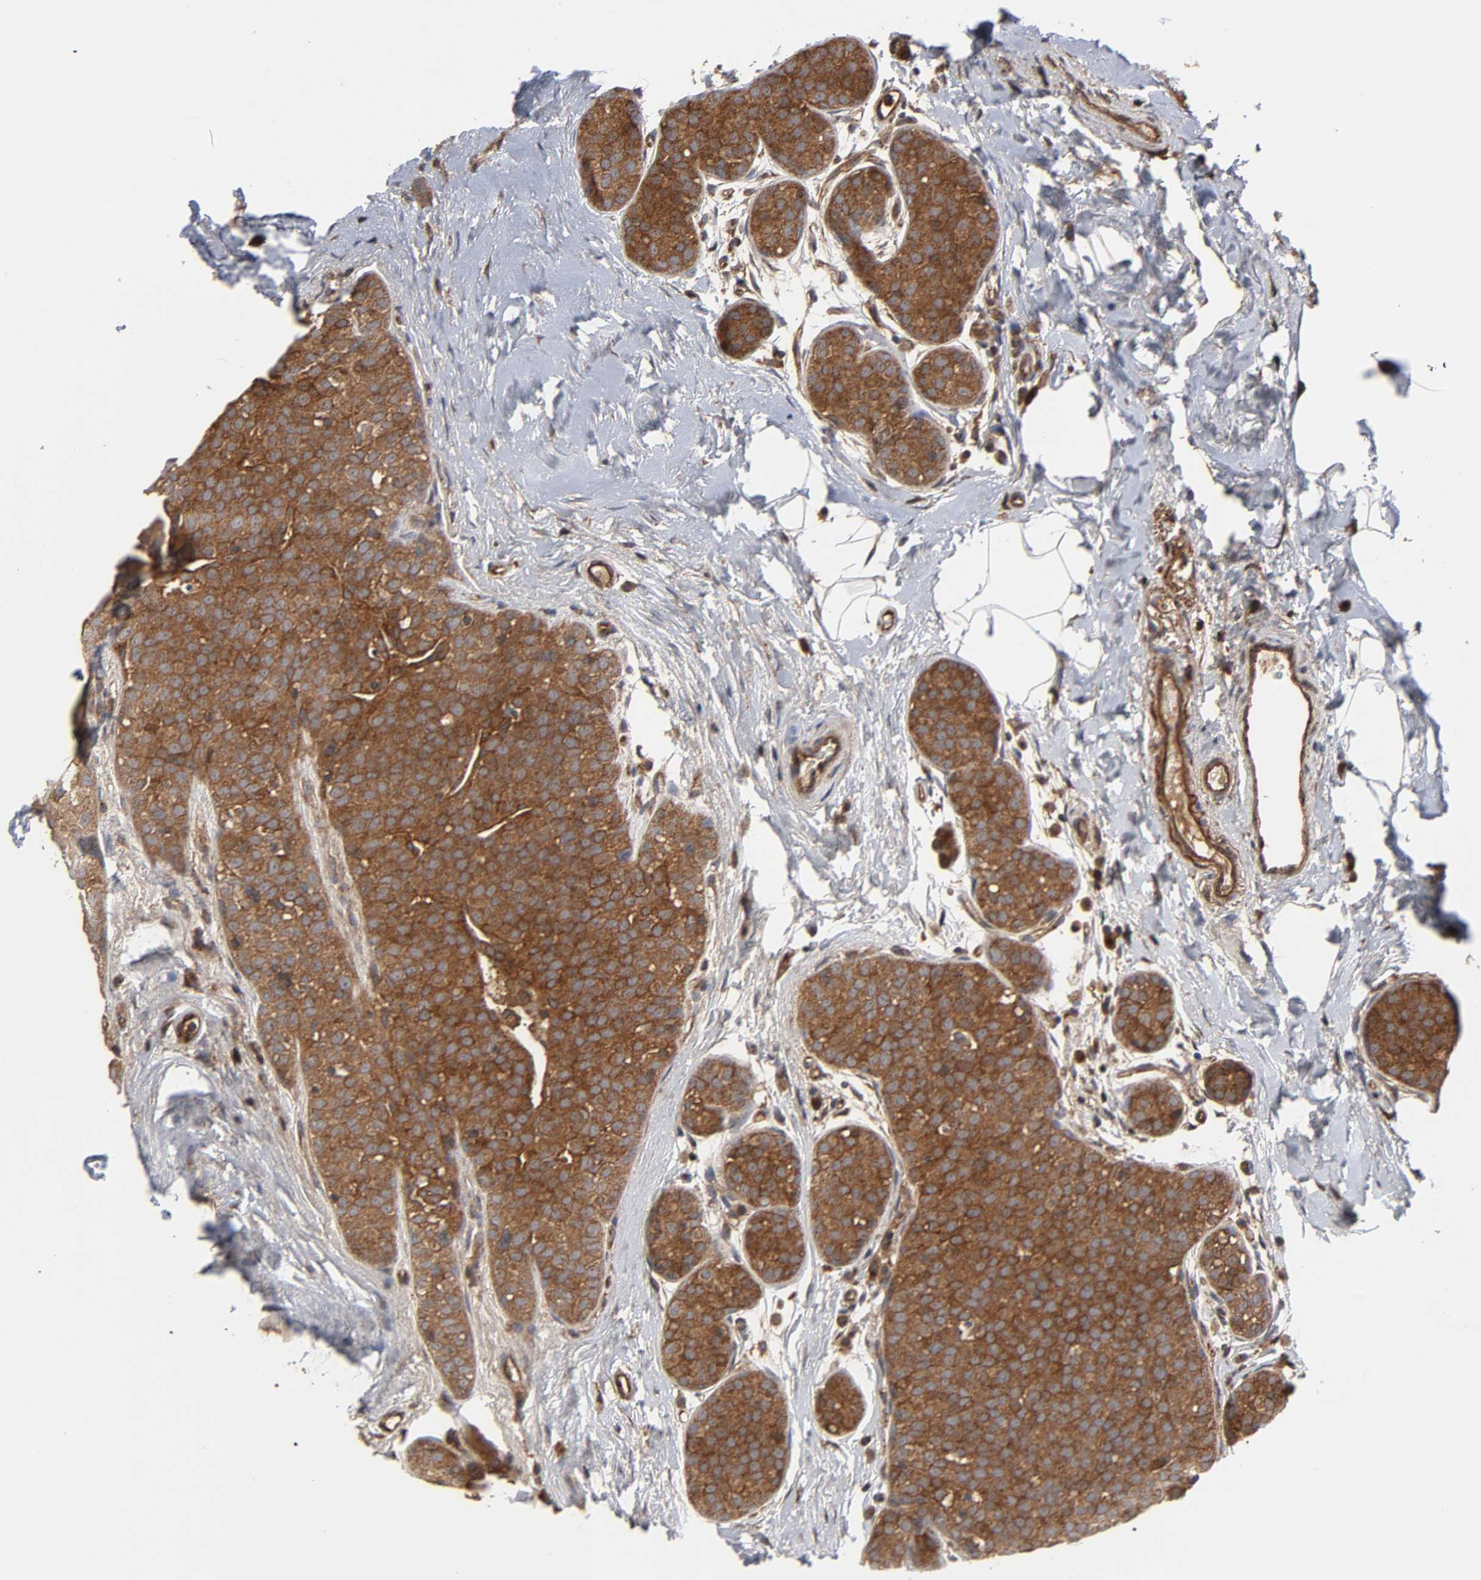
{"staining": {"intensity": "strong", "quantity": ">75%", "location": "cytoplasmic/membranous"}, "tissue": "breast cancer", "cell_type": "Tumor cells", "image_type": "cancer", "snomed": [{"axis": "morphology", "description": "Lobular carcinoma, in situ"}, {"axis": "morphology", "description": "Lobular carcinoma"}, {"axis": "topography", "description": "Breast"}], "caption": "The image shows a brown stain indicating the presence of a protein in the cytoplasmic/membranous of tumor cells in breast lobular carcinoma in situ. (IHC, brightfield microscopy, high magnification).", "gene": "IKBKB", "patient": {"sex": "female", "age": 41}}